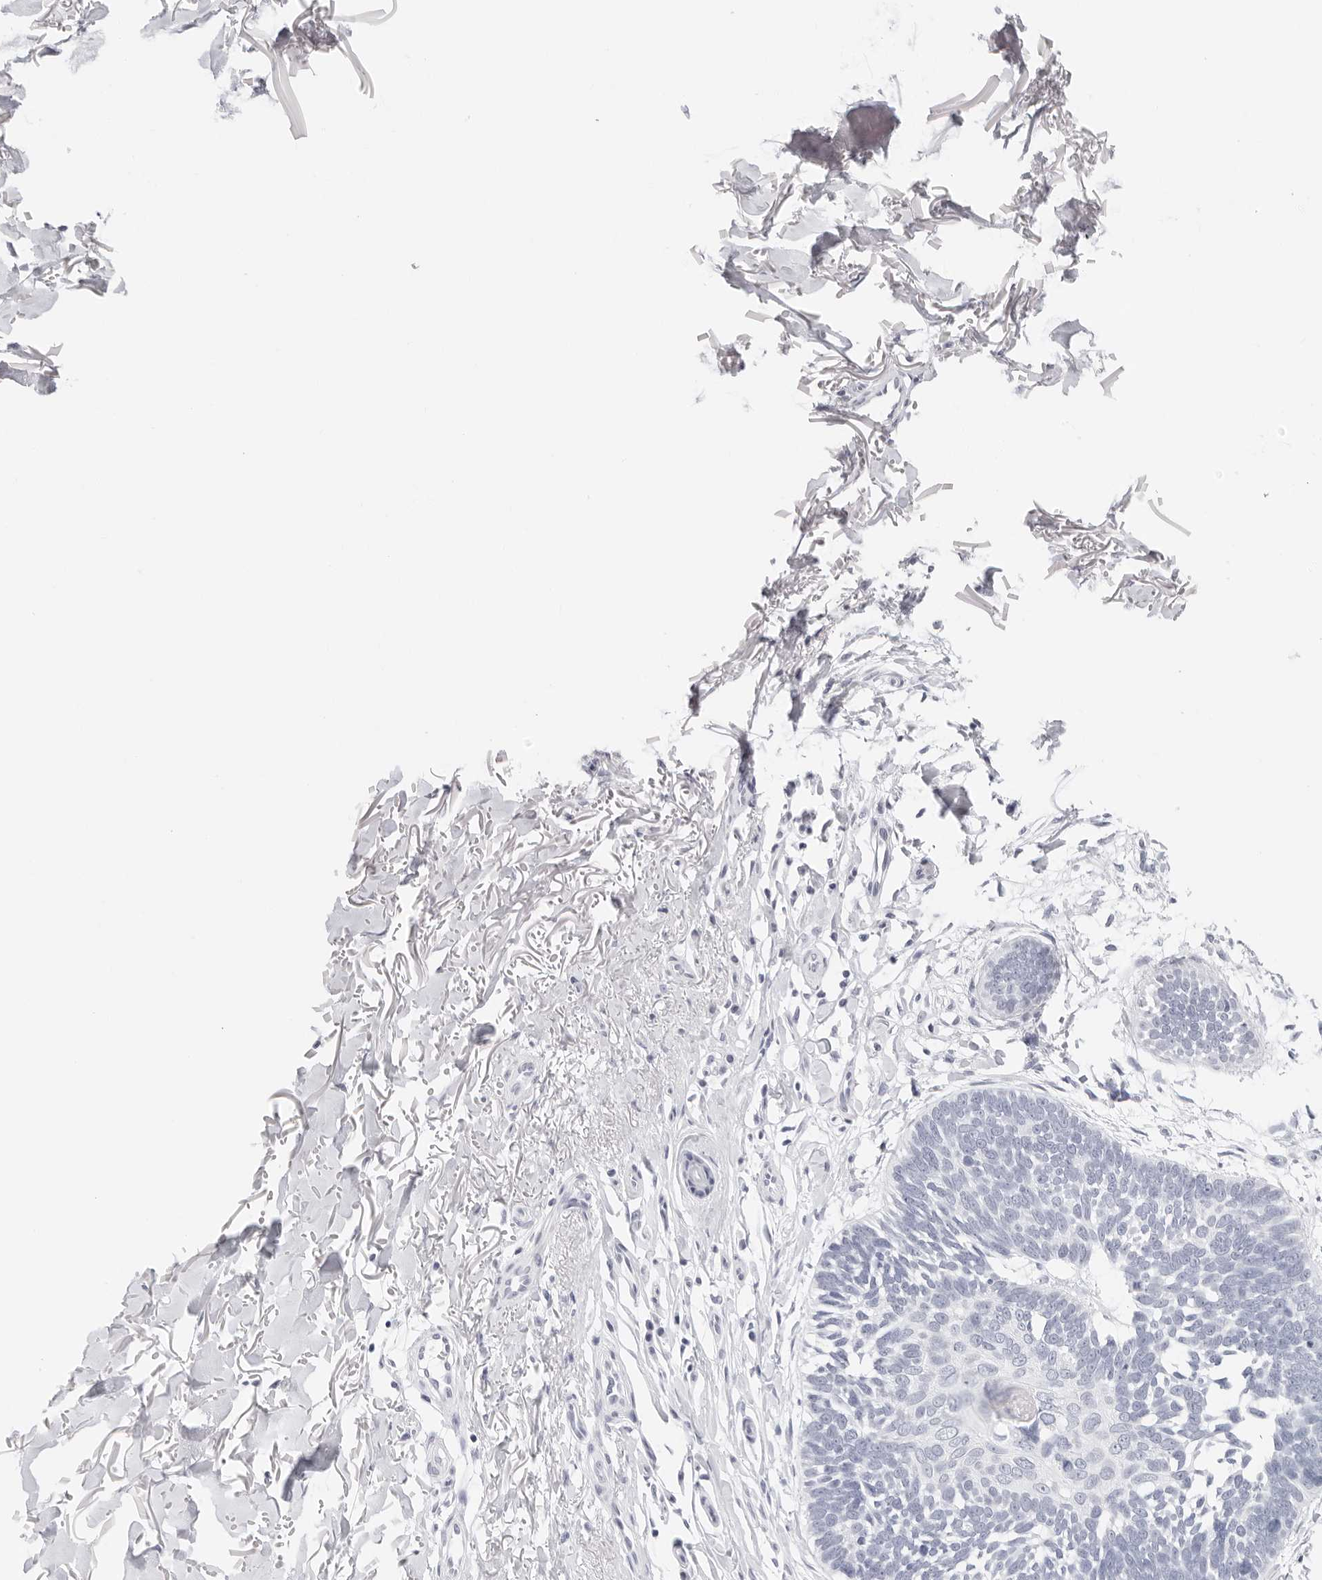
{"staining": {"intensity": "negative", "quantity": "none", "location": "none"}, "tissue": "skin cancer", "cell_type": "Tumor cells", "image_type": "cancer", "snomed": [{"axis": "morphology", "description": "Normal tissue, NOS"}, {"axis": "morphology", "description": "Basal cell carcinoma"}, {"axis": "topography", "description": "Skin"}], "caption": "This is an immunohistochemistry (IHC) image of human skin basal cell carcinoma. There is no expression in tumor cells.", "gene": "AGMAT", "patient": {"sex": "male", "age": 77}}